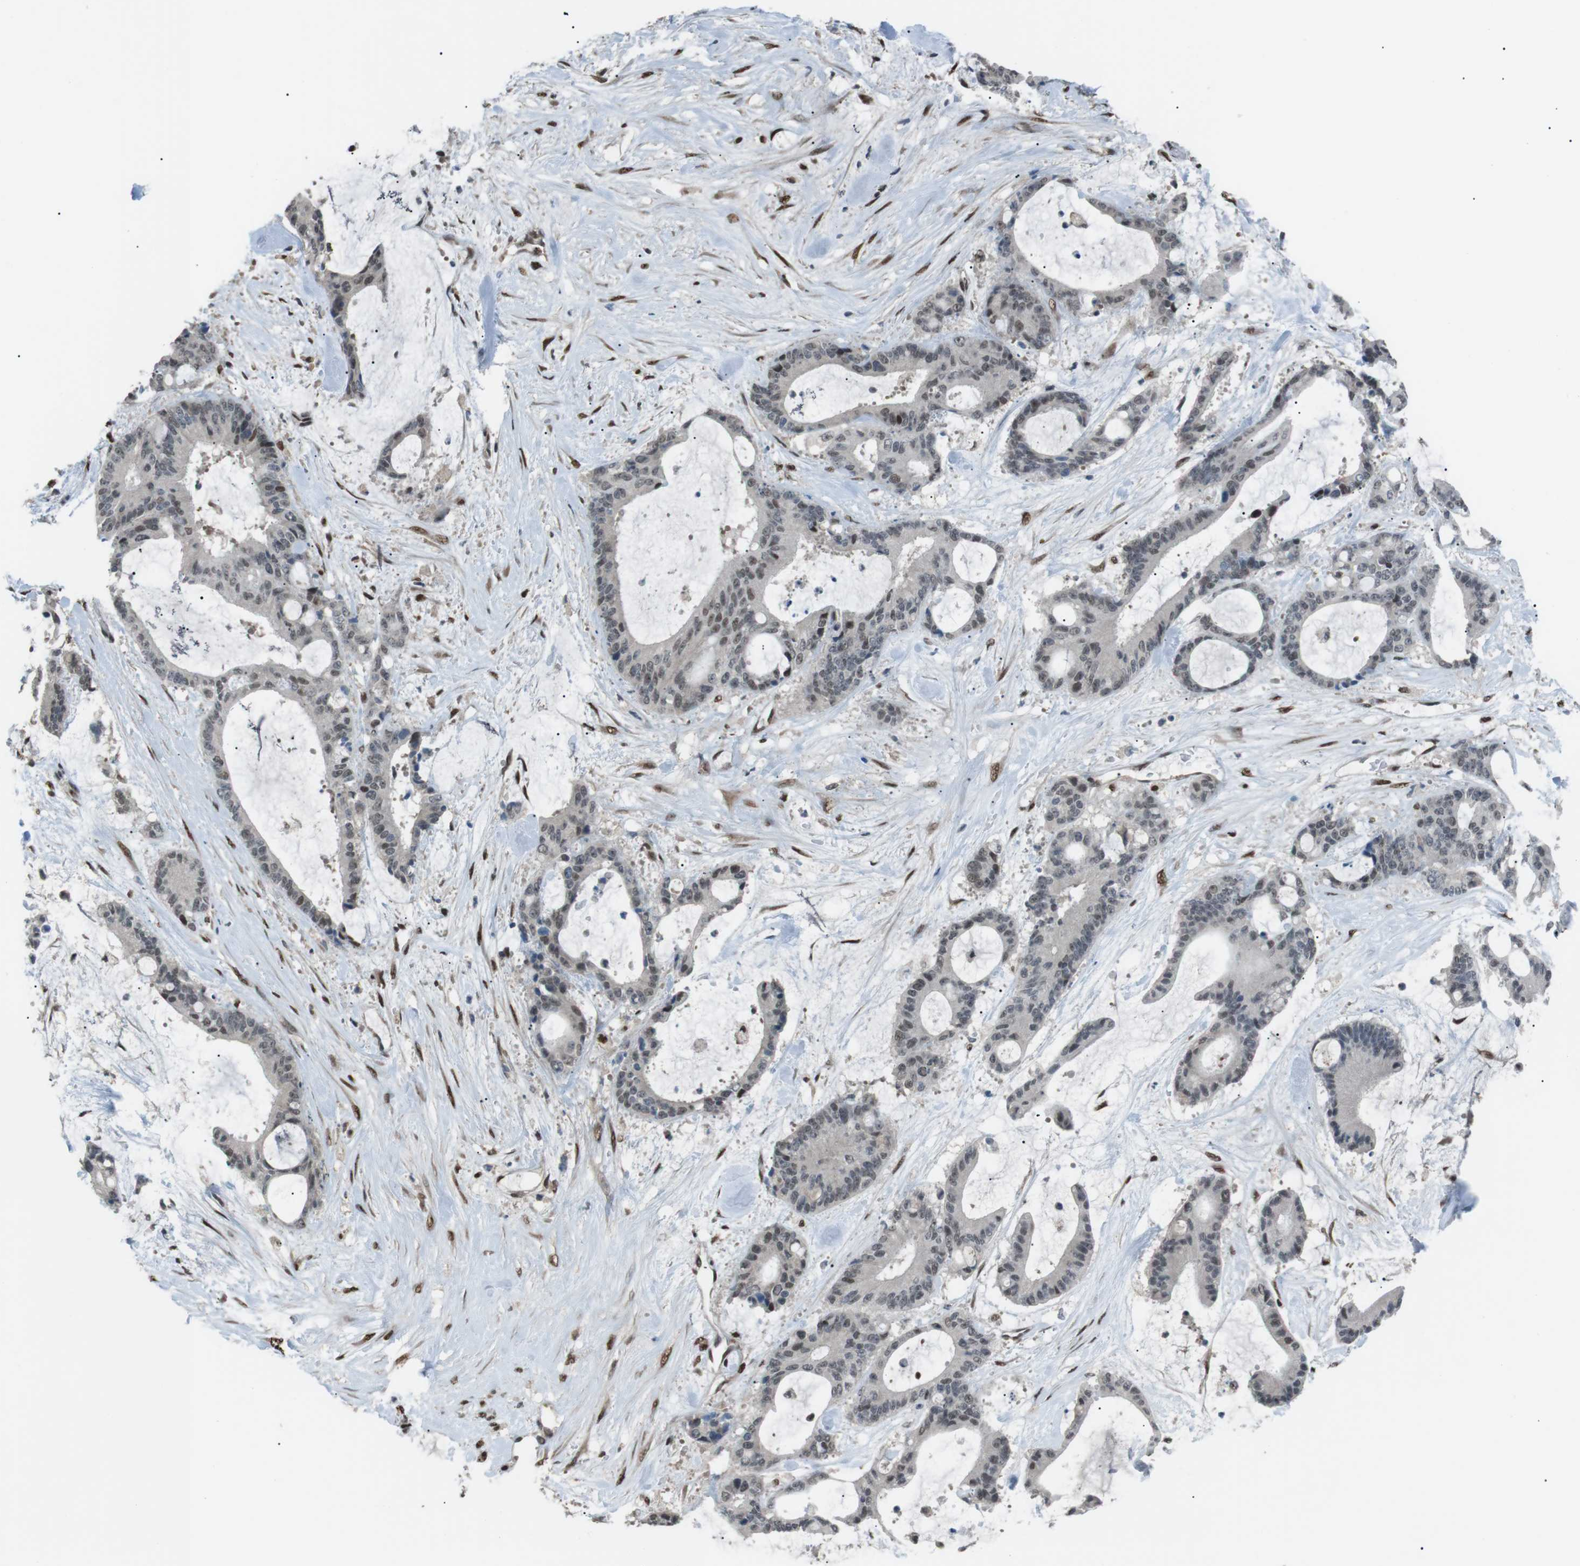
{"staining": {"intensity": "weak", "quantity": "25%-75%", "location": "nuclear"}, "tissue": "liver cancer", "cell_type": "Tumor cells", "image_type": "cancer", "snomed": [{"axis": "morphology", "description": "Cholangiocarcinoma"}, {"axis": "topography", "description": "Liver"}], "caption": "Liver cancer tissue shows weak nuclear expression in about 25%-75% of tumor cells", "gene": "SRPK2", "patient": {"sex": "female", "age": 73}}